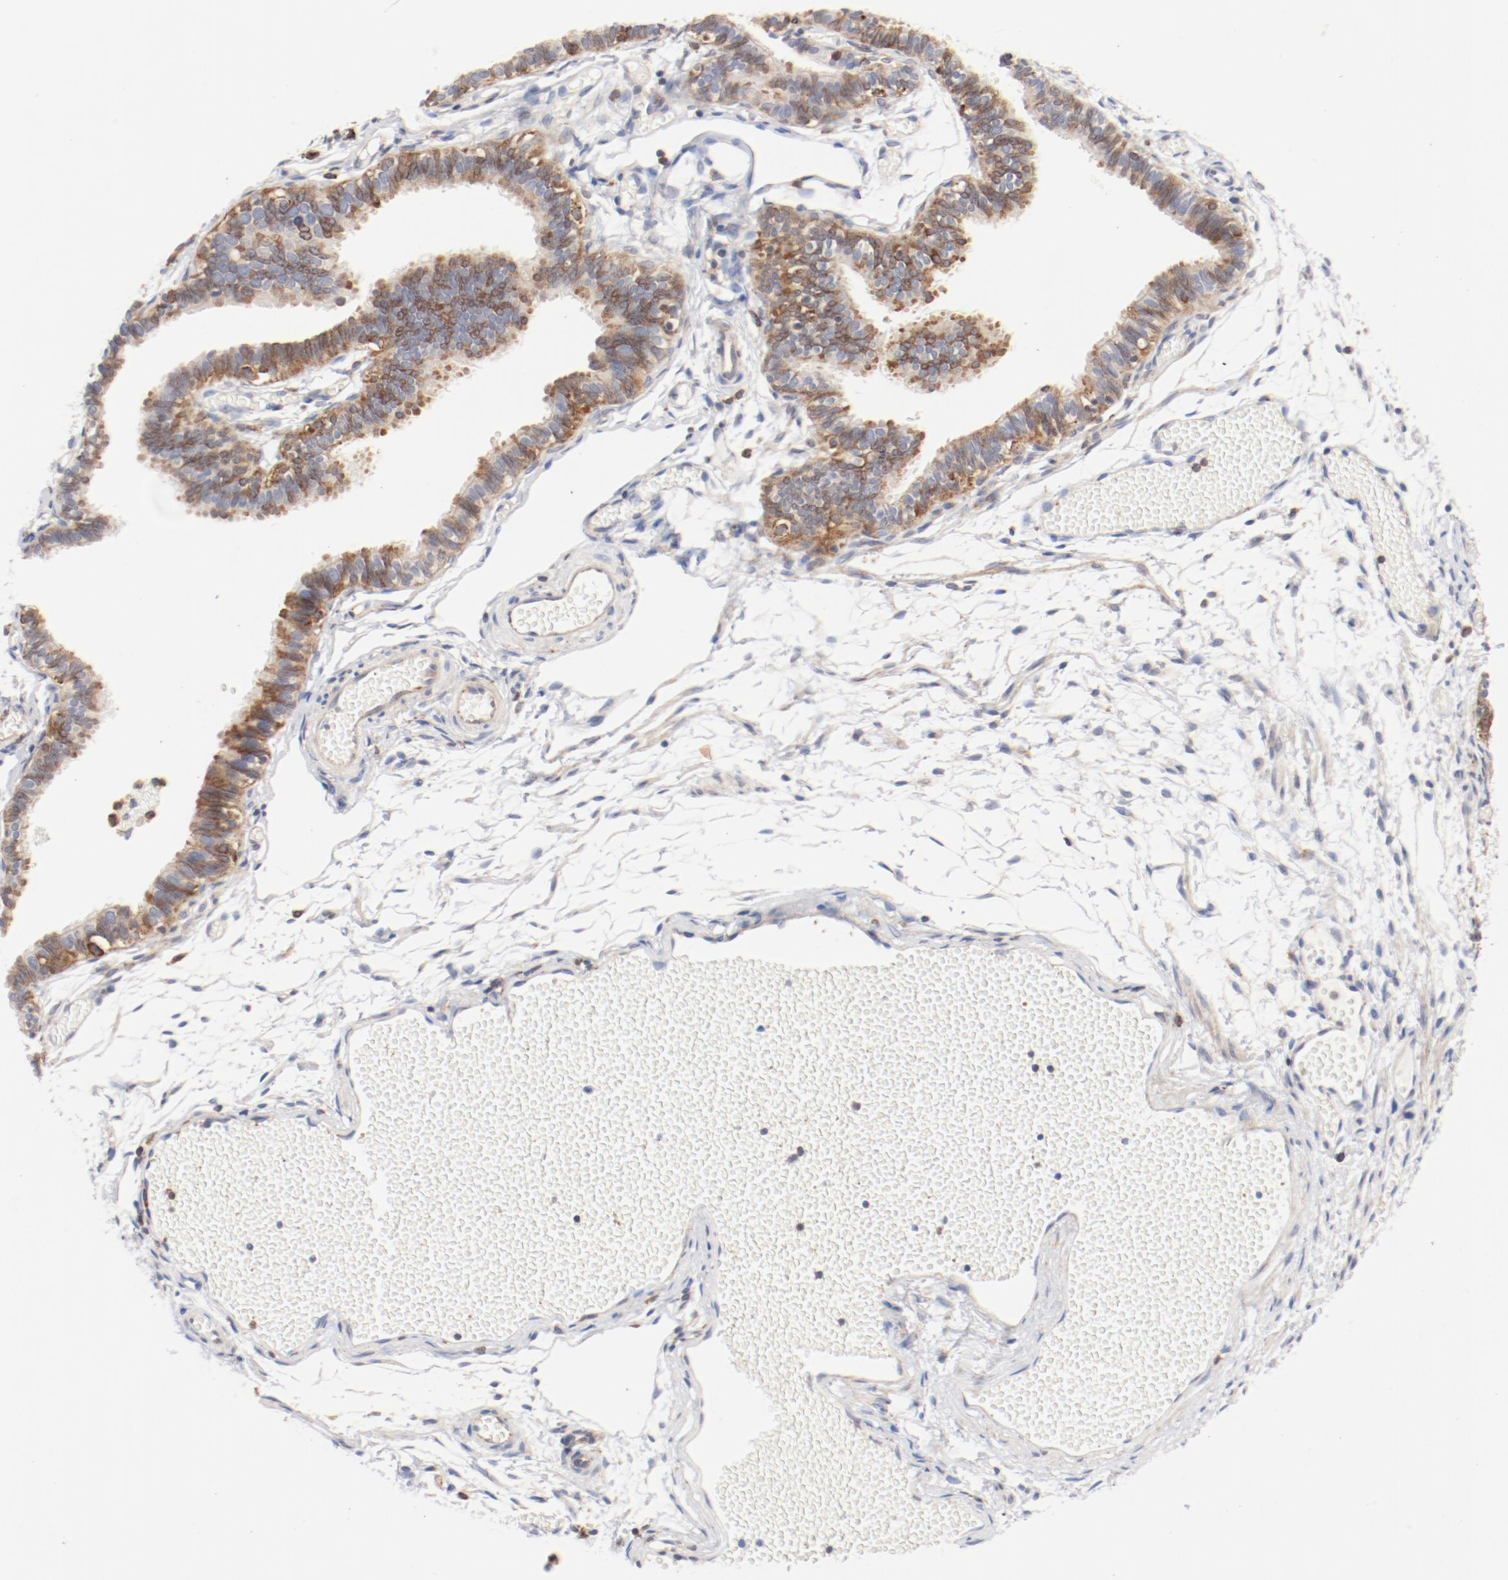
{"staining": {"intensity": "moderate", "quantity": ">75%", "location": "cytoplasmic/membranous"}, "tissue": "fallopian tube", "cell_type": "Glandular cells", "image_type": "normal", "snomed": [{"axis": "morphology", "description": "Normal tissue, NOS"}, {"axis": "topography", "description": "Fallopian tube"}], "caption": "Immunohistochemistry histopathology image of benign fallopian tube: fallopian tube stained using immunohistochemistry shows medium levels of moderate protein expression localized specifically in the cytoplasmic/membranous of glandular cells, appearing as a cytoplasmic/membranous brown color.", "gene": "PDPK1", "patient": {"sex": "female", "age": 29}}